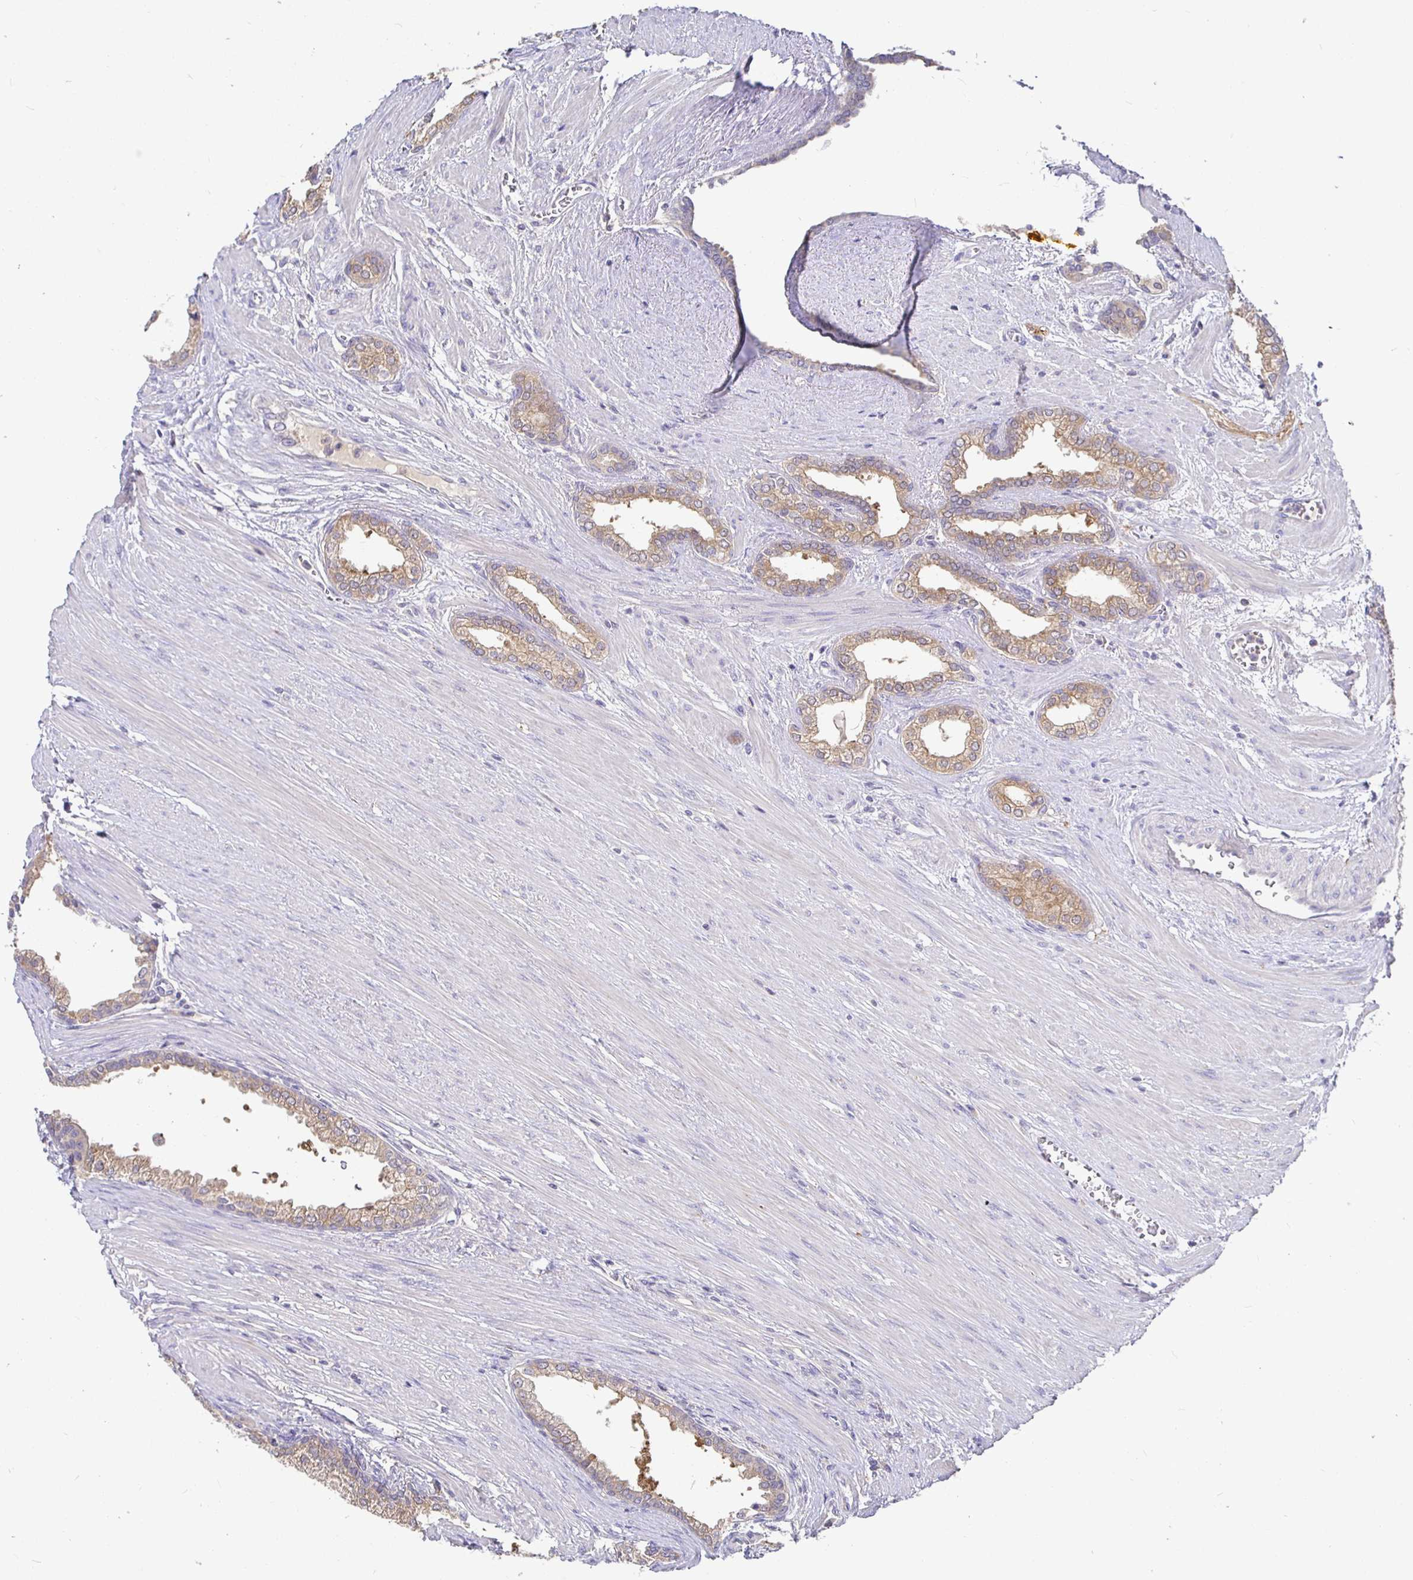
{"staining": {"intensity": "weak", "quantity": ">75%", "location": "cytoplasmic/membranous"}, "tissue": "prostate cancer", "cell_type": "Tumor cells", "image_type": "cancer", "snomed": [{"axis": "morphology", "description": "Adenocarcinoma, High grade"}, {"axis": "topography", "description": "Prostate"}], "caption": "A high-resolution micrograph shows immunohistochemistry staining of prostate cancer (adenocarcinoma (high-grade)), which exhibits weak cytoplasmic/membranous positivity in approximately >75% of tumor cells.", "gene": "KIF21A", "patient": {"sex": "male", "age": 60}}